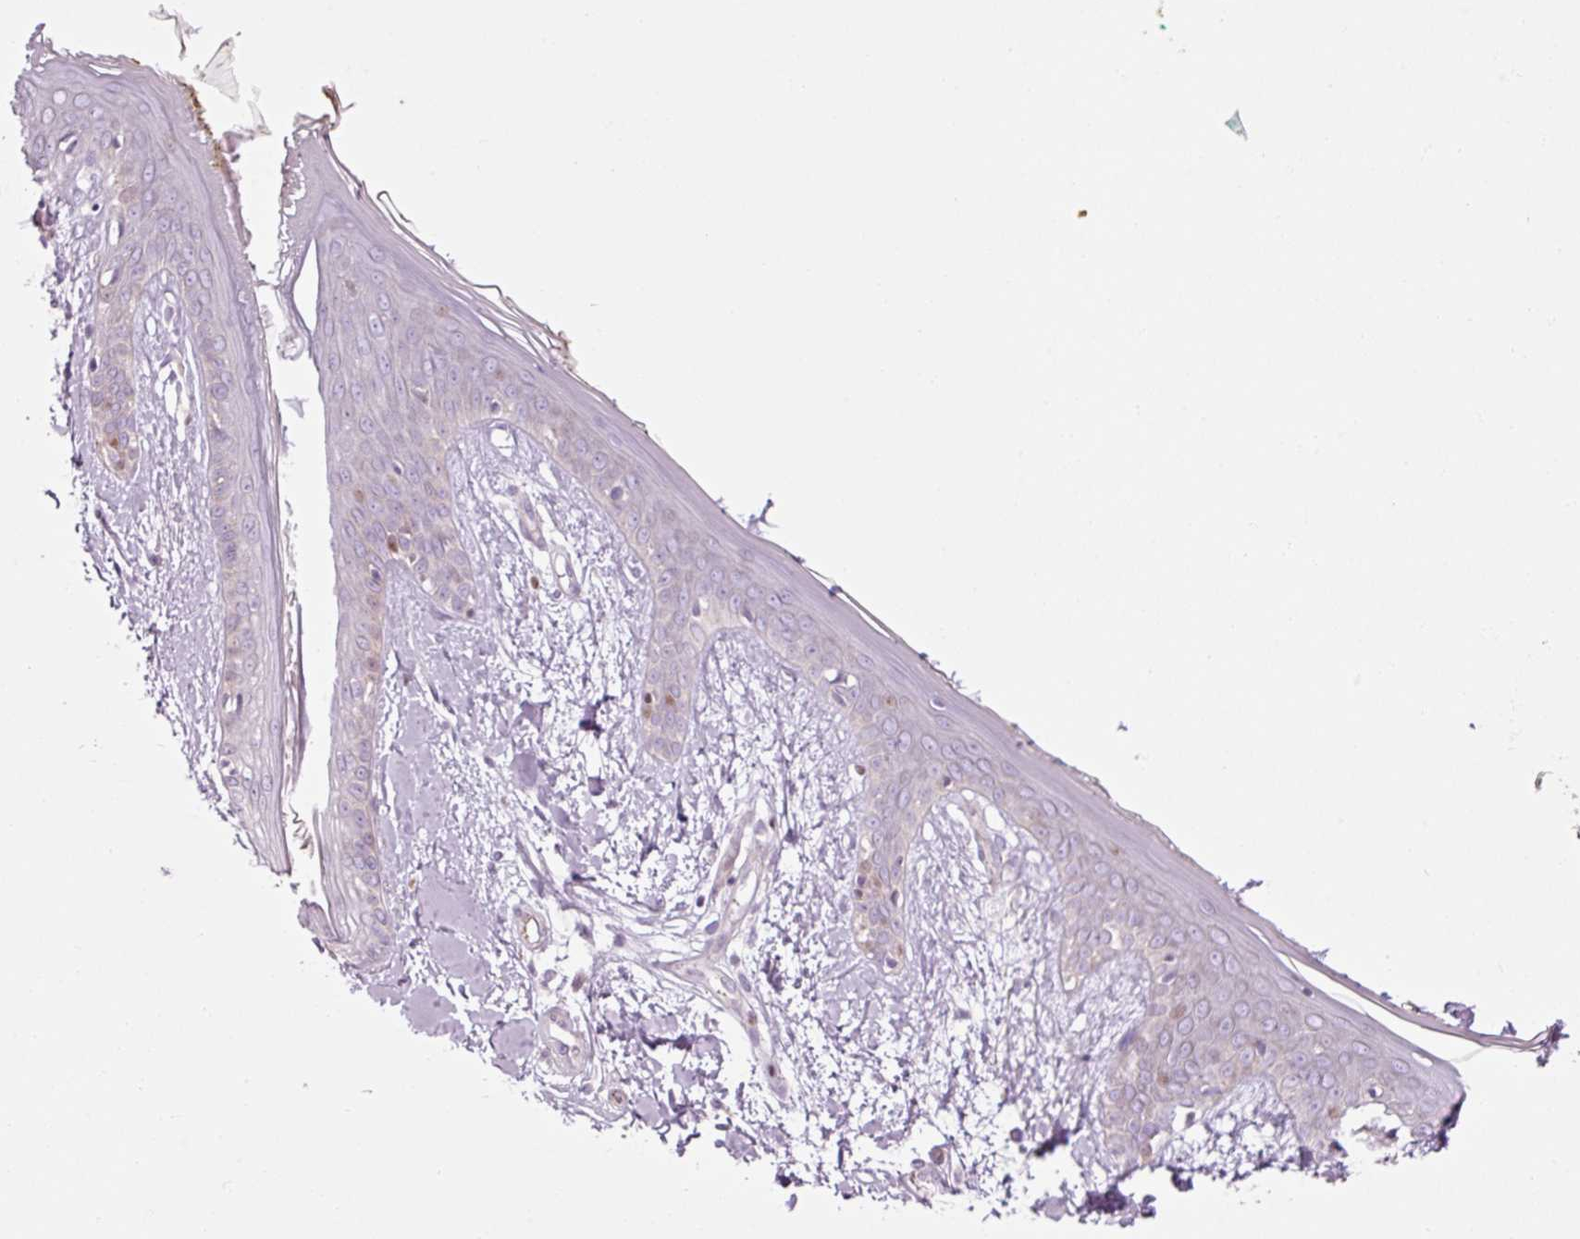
{"staining": {"intensity": "negative", "quantity": "none", "location": "none"}, "tissue": "skin", "cell_type": "Fibroblasts", "image_type": "normal", "snomed": [{"axis": "morphology", "description": "Normal tissue, NOS"}, {"axis": "topography", "description": "Skin"}], "caption": "This photomicrograph is of unremarkable skin stained with immunohistochemistry to label a protein in brown with the nuclei are counter-stained blue. There is no expression in fibroblasts.", "gene": "ANKRD20A1", "patient": {"sex": "female", "age": 34}}